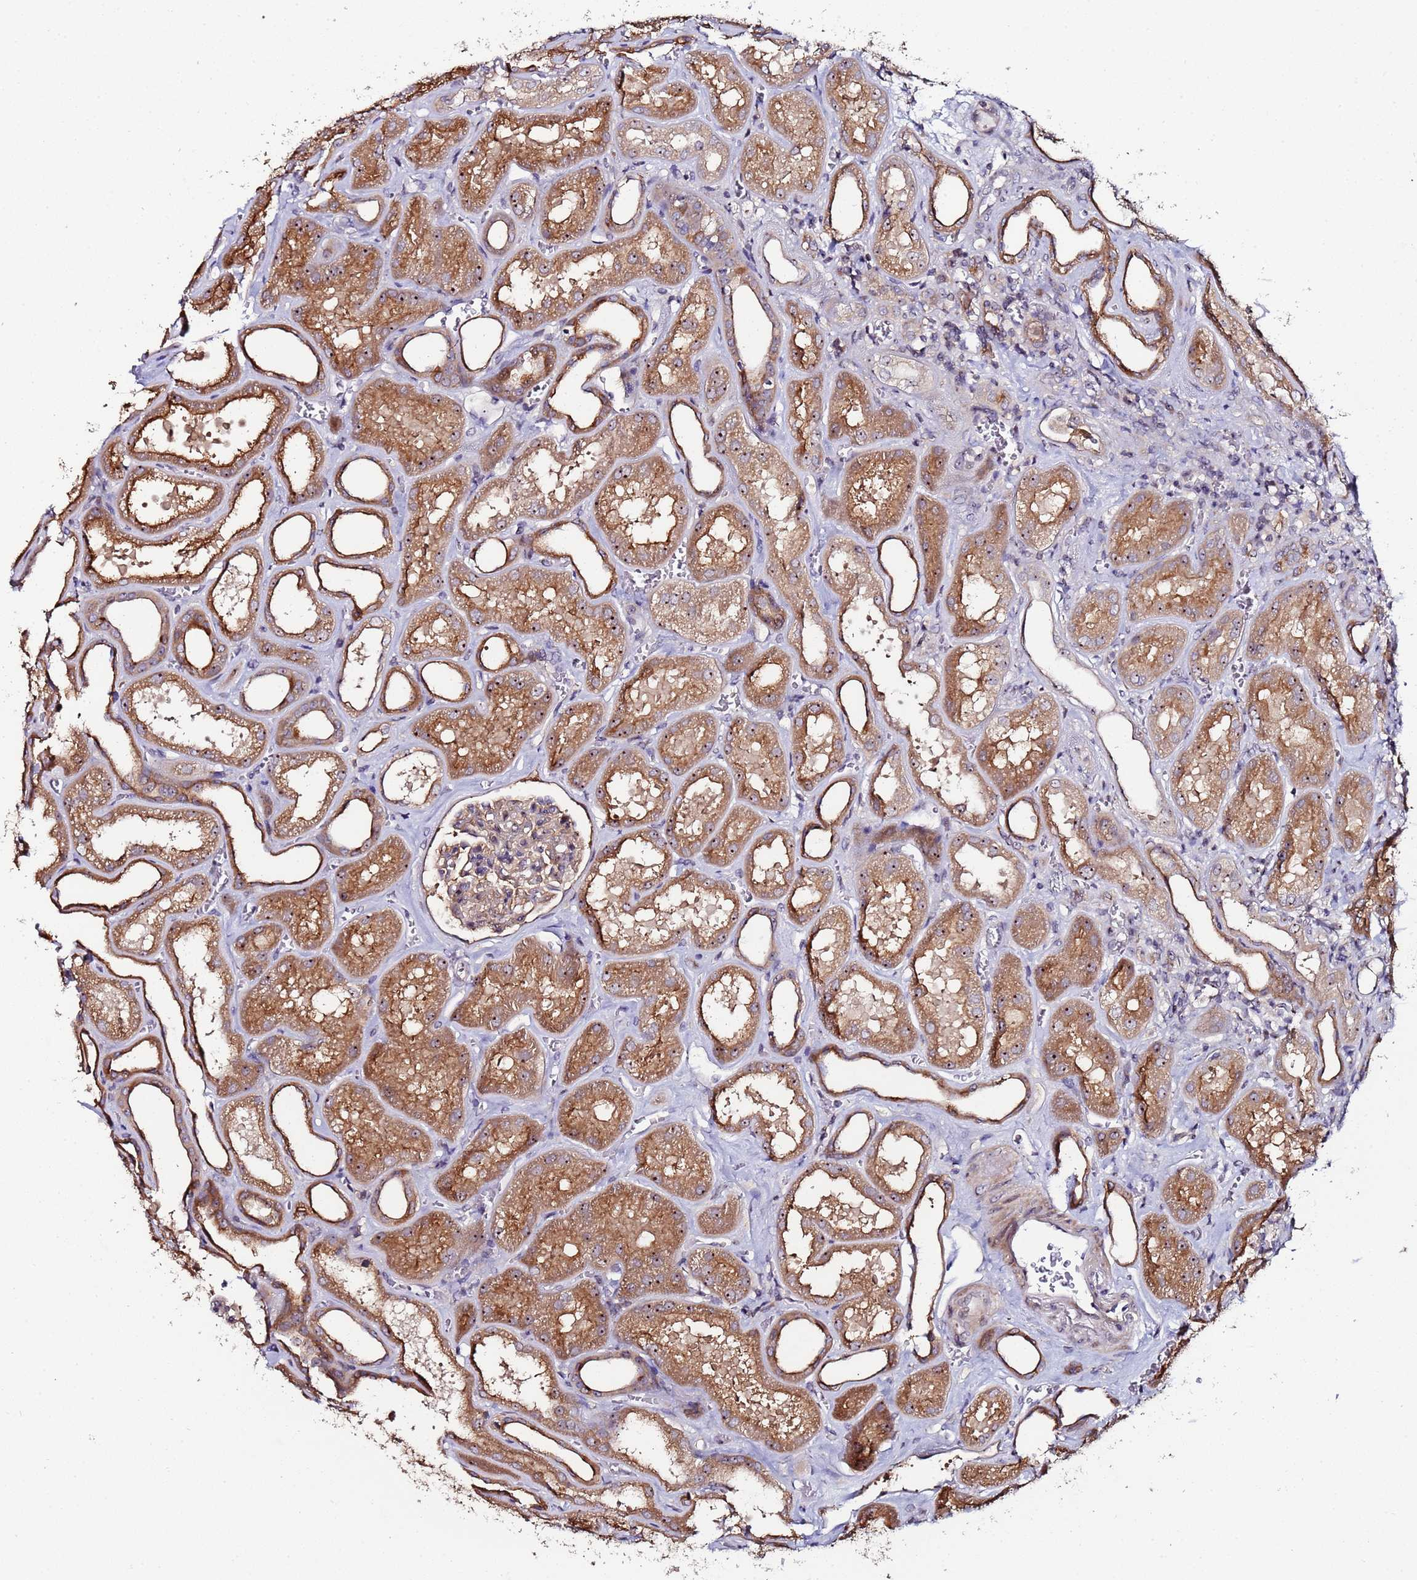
{"staining": {"intensity": "weak", "quantity": "25%-75%", "location": "nuclear"}, "tissue": "kidney", "cell_type": "Cells in glomeruli", "image_type": "normal", "snomed": [{"axis": "morphology", "description": "Normal tissue, NOS"}, {"axis": "morphology", "description": "Adenocarcinoma, NOS"}, {"axis": "topography", "description": "Kidney"}], "caption": "A brown stain shows weak nuclear expression of a protein in cells in glomeruli of unremarkable human kidney. (DAB (3,3'-diaminobenzidine) IHC, brown staining for protein, blue staining for nuclei).", "gene": "KRI1", "patient": {"sex": "female", "age": 68}}